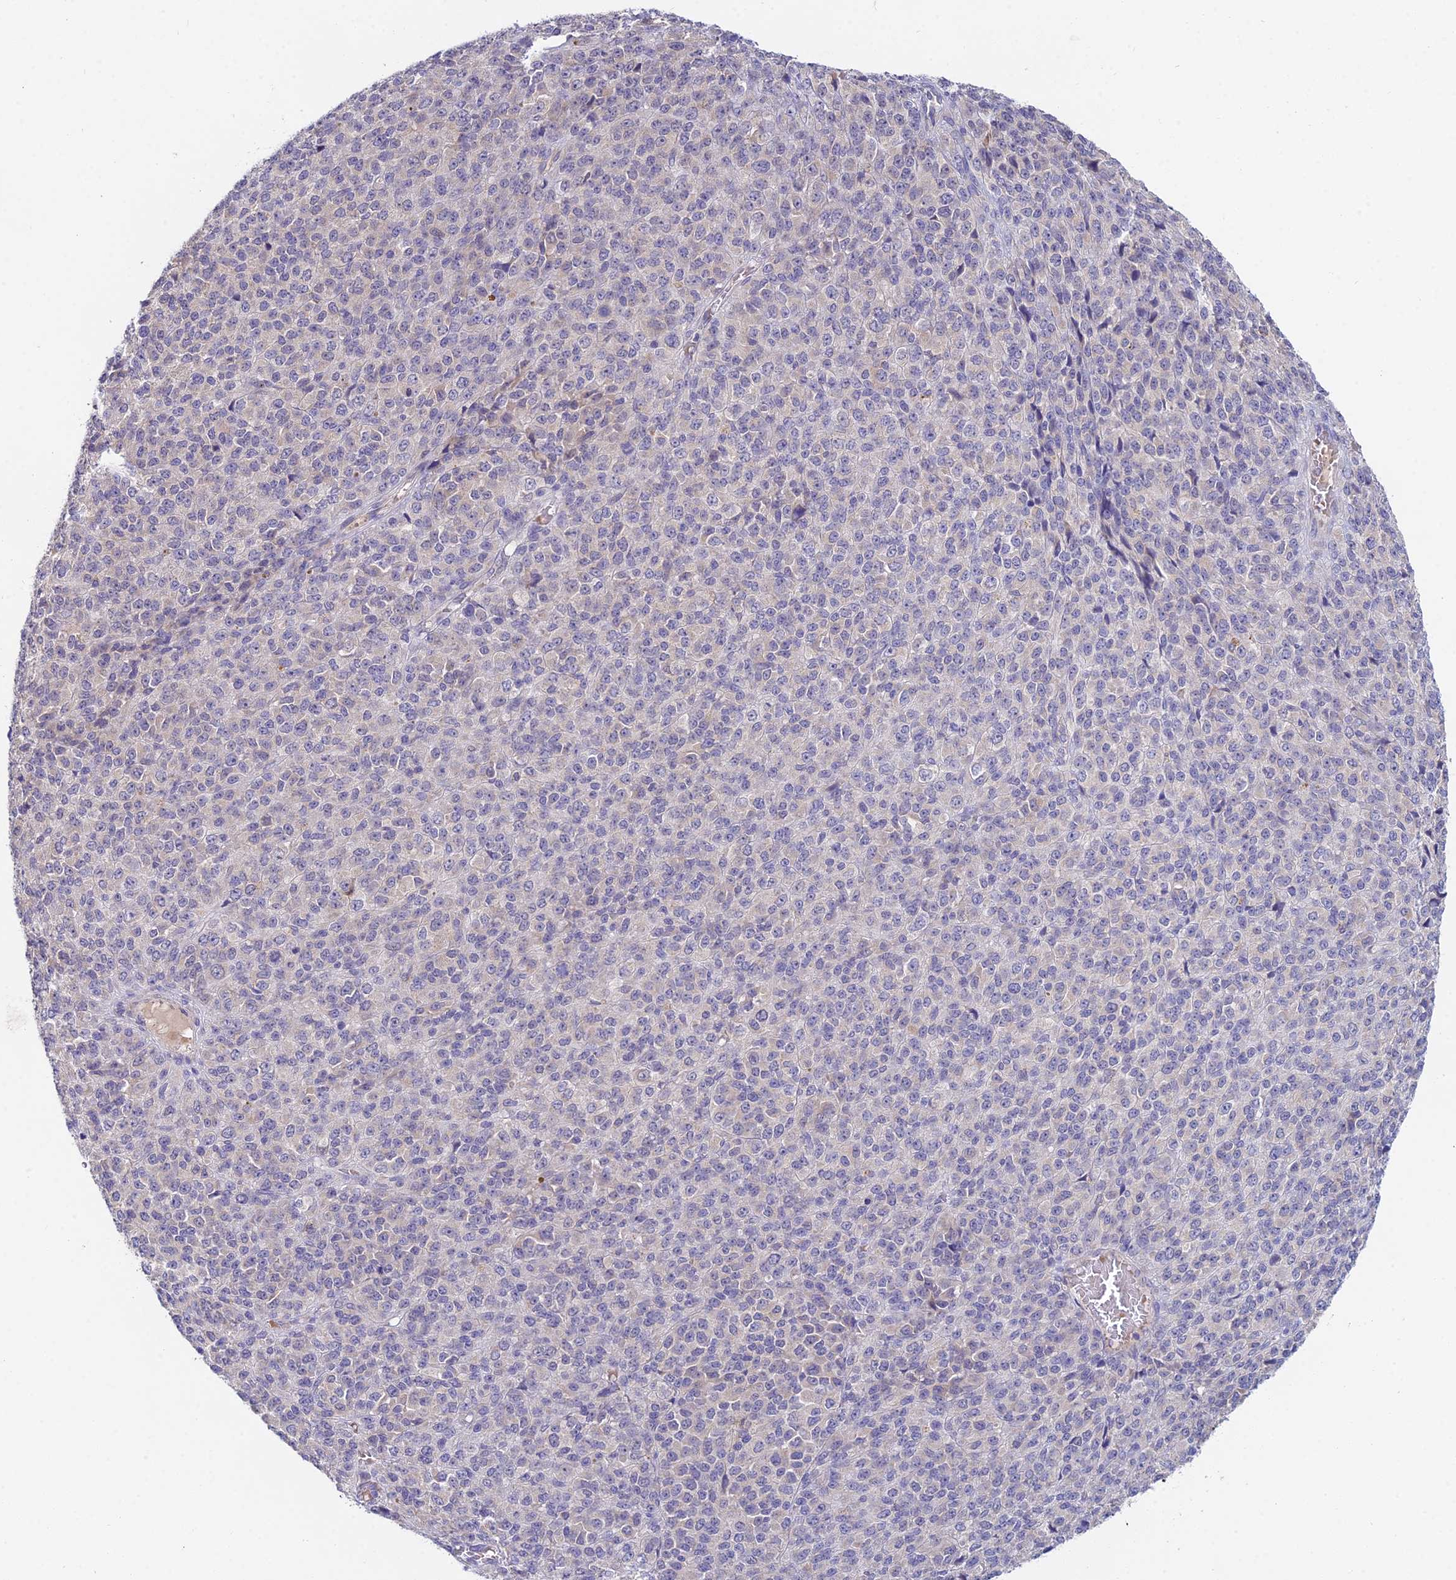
{"staining": {"intensity": "negative", "quantity": "none", "location": "none"}, "tissue": "melanoma", "cell_type": "Tumor cells", "image_type": "cancer", "snomed": [{"axis": "morphology", "description": "Malignant melanoma, Metastatic site"}, {"axis": "topography", "description": "Brain"}], "caption": "This is a micrograph of IHC staining of malignant melanoma (metastatic site), which shows no expression in tumor cells.", "gene": "WDR43", "patient": {"sex": "female", "age": 56}}